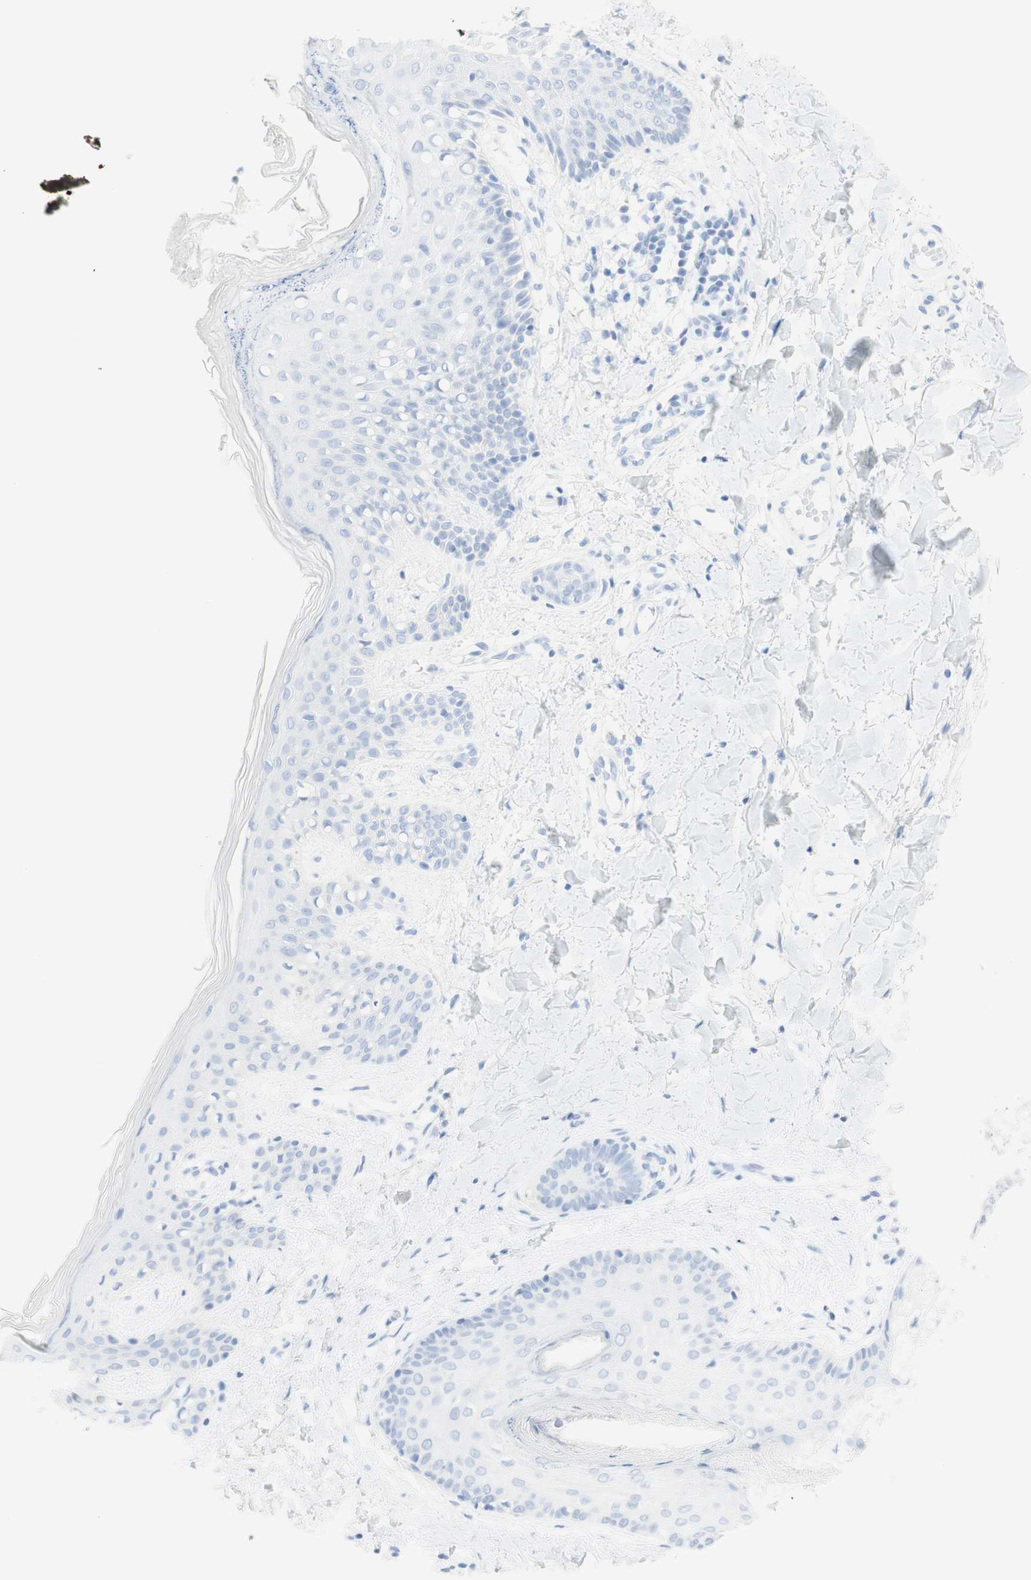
{"staining": {"intensity": "negative", "quantity": "none", "location": "none"}, "tissue": "skin", "cell_type": "Fibroblasts", "image_type": "normal", "snomed": [{"axis": "morphology", "description": "Normal tissue, NOS"}, {"axis": "topography", "description": "Skin"}], "caption": "This image is of normal skin stained with IHC to label a protein in brown with the nuclei are counter-stained blue. There is no expression in fibroblasts. (Stains: DAB (3,3'-diaminobenzidine) IHC with hematoxylin counter stain, Microscopy: brightfield microscopy at high magnification).", "gene": "TPO", "patient": {"sex": "male", "age": 16}}